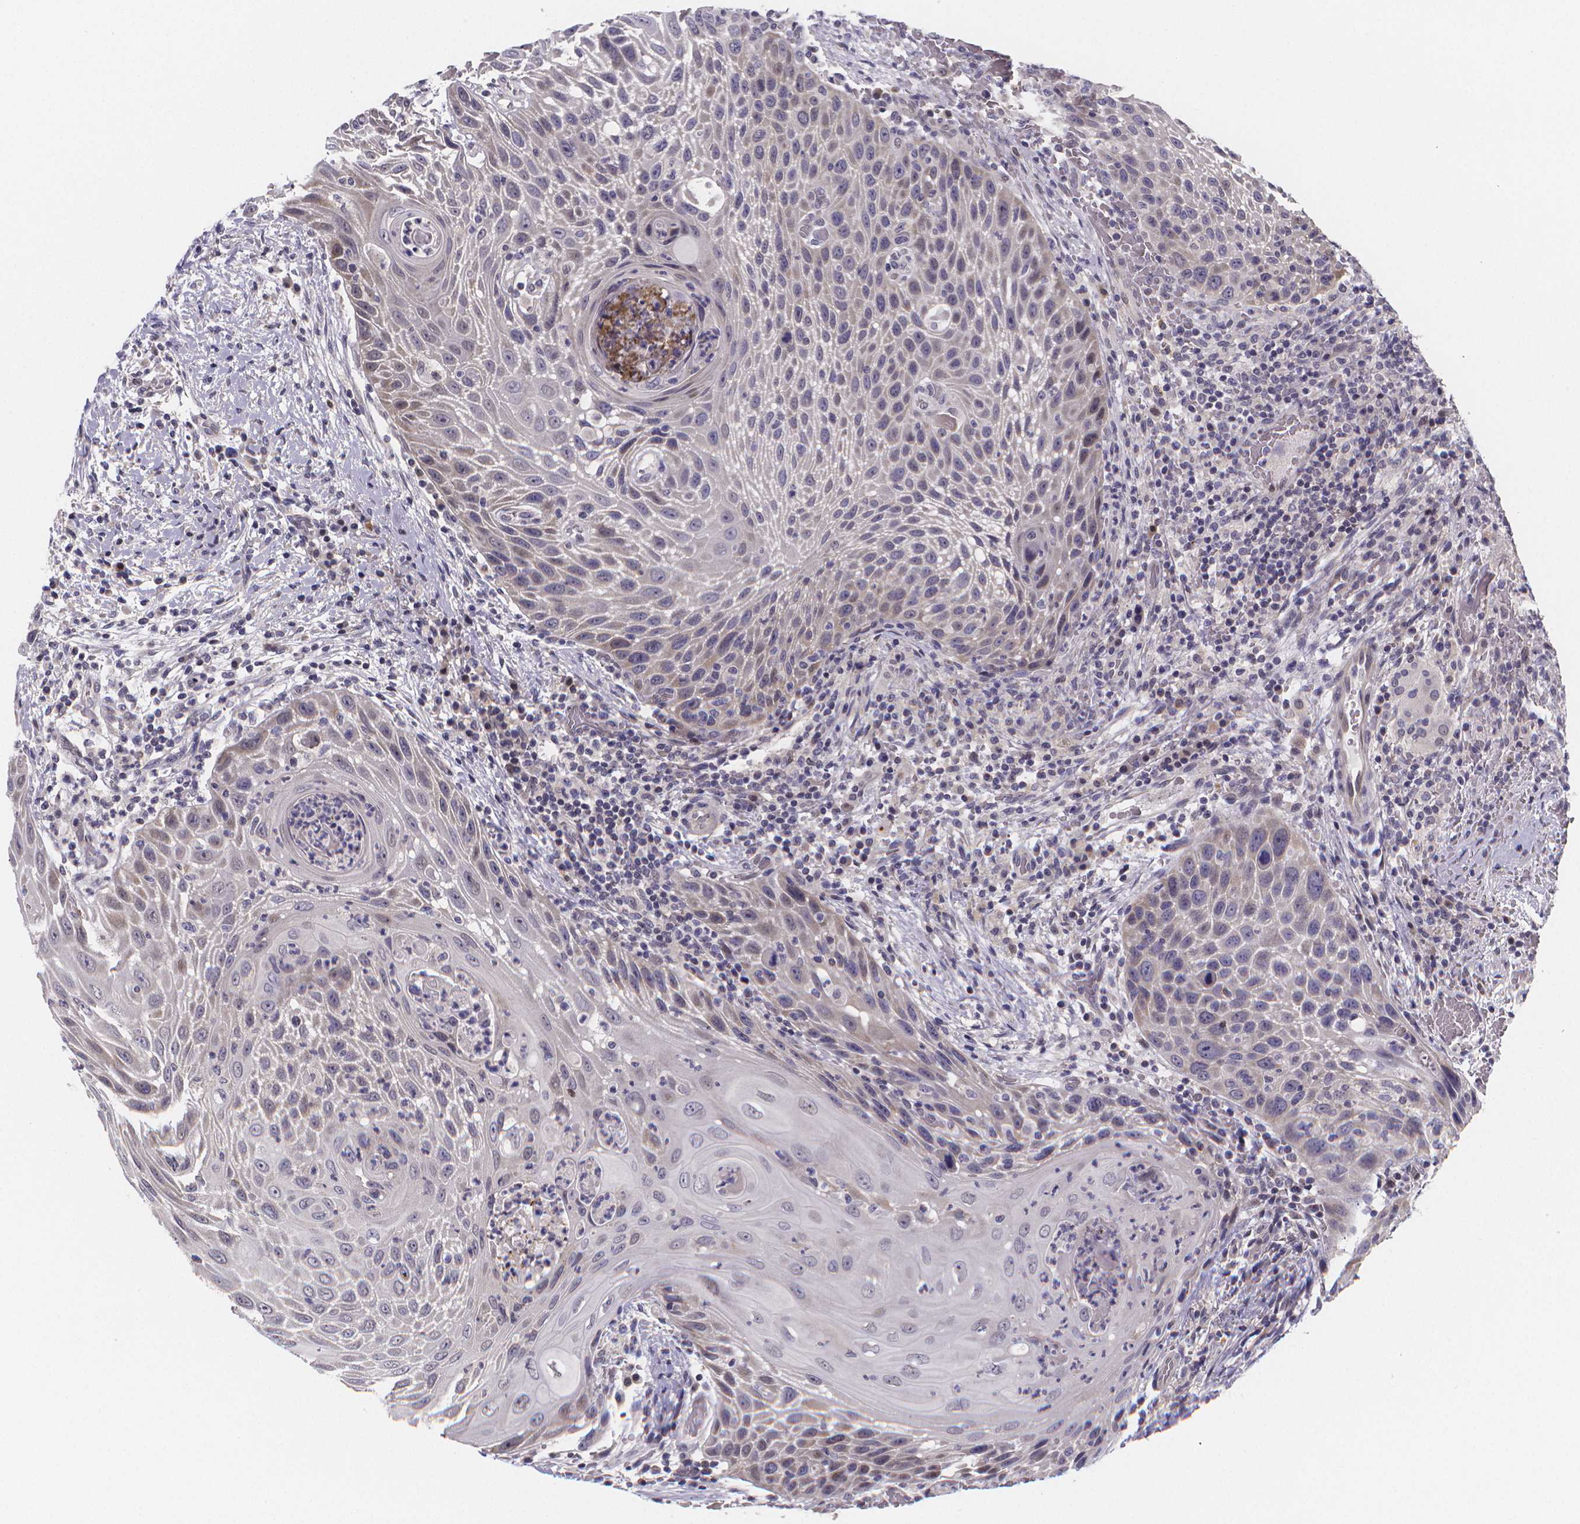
{"staining": {"intensity": "negative", "quantity": "none", "location": "none"}, "tissue": "head and neck cancer", "cell_type": "Tumor cells", "image_type": "cancer", "snomed": [{"axis": "morphology", "description": "Squamous cell carcinoma, NOS"}, {"axis": "topography", "description": "Head-Neck"}], "caption": "Head and neck cancer (squamous cell carcinoma) was stained to show a protein in brown. There is no significant positivity in tumor cells.", "gene": "PAH", "patient": {"sex": "male", "age": 69}}